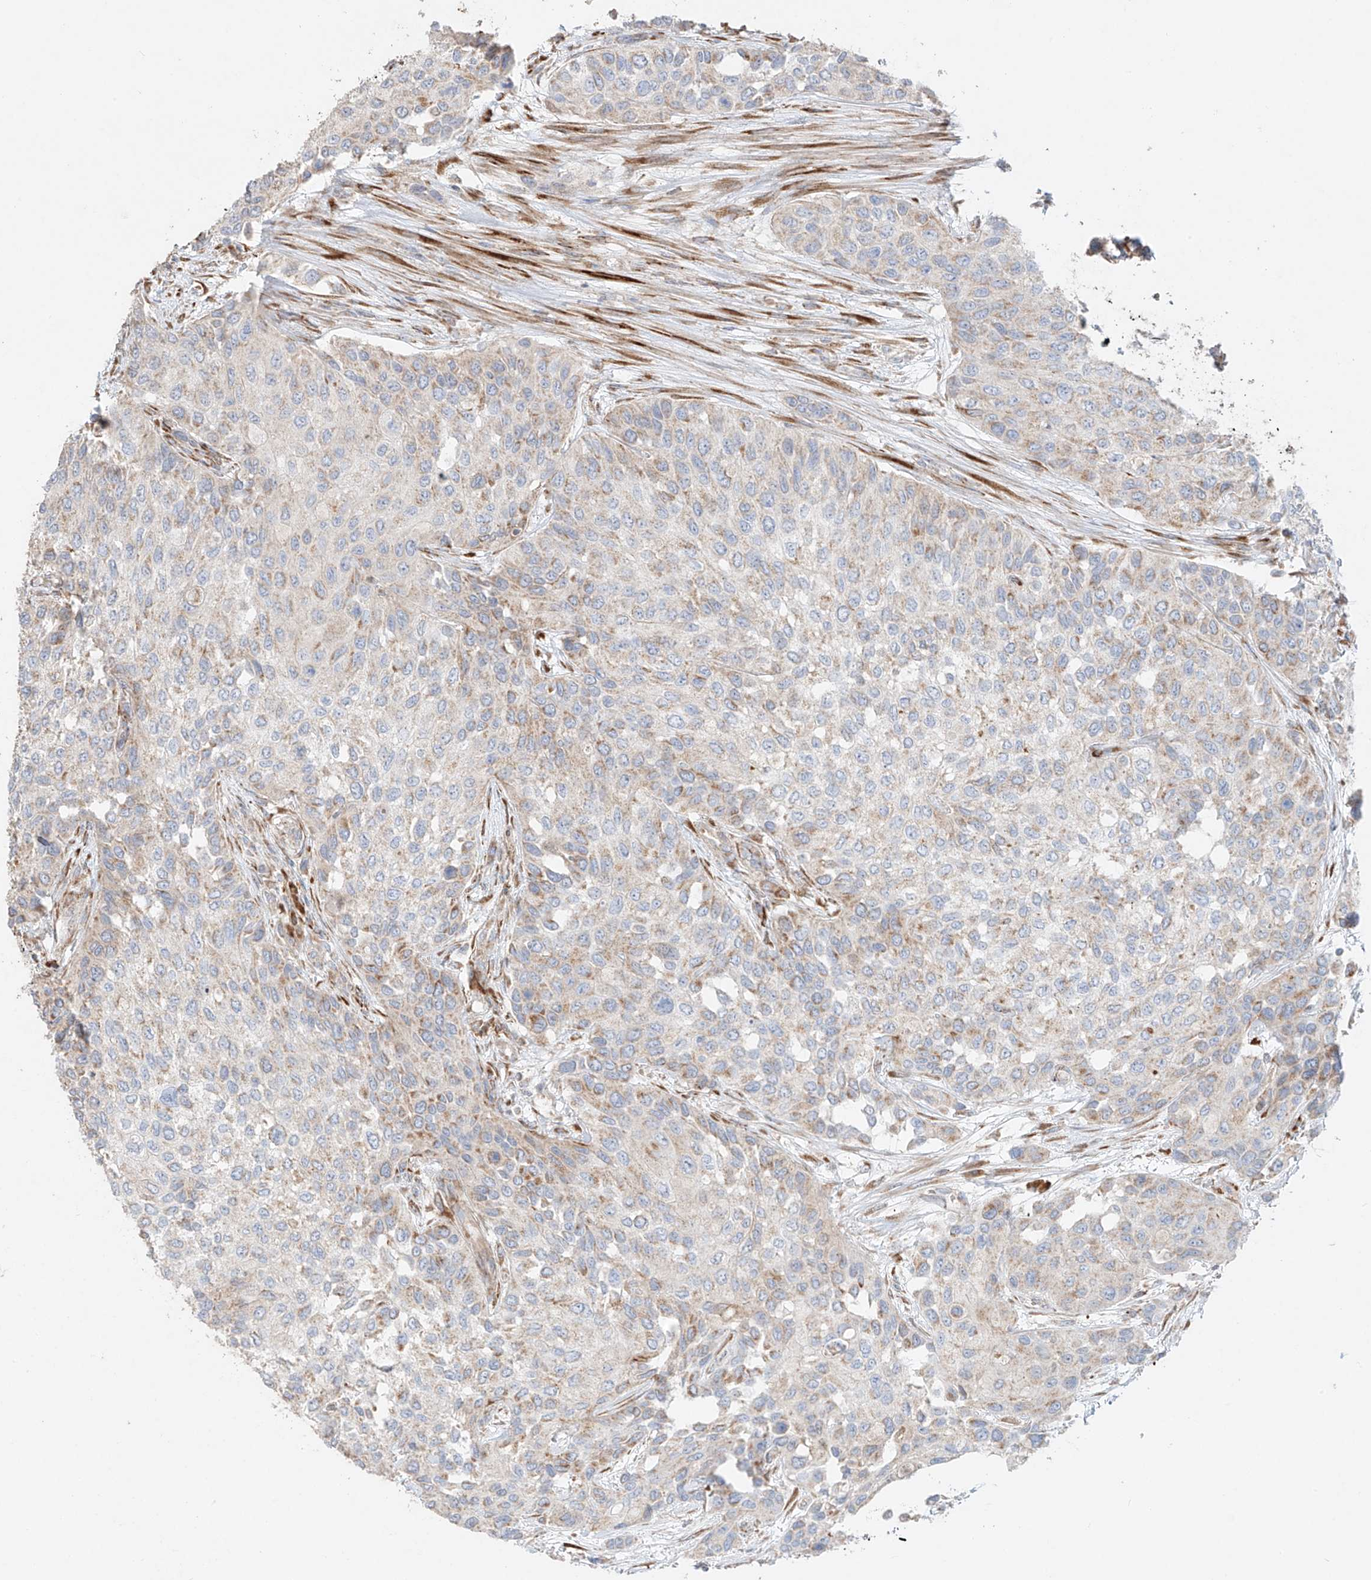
{"staining": {"intensity": "weak", "quantity": "25%-75%", "location": "cytoplasmic/membranous"}, "tissue": "urothelial cancer", "cell_type": "Tumor cells", "image_type": "cancer", "snomed": [{"axis": "morphology", "description": "Normal tissue, NOS"}, {"axis": "morphology", "description": "Urothelial carcinoma, High grade"}, {"axis": "topography", "description": "Vascular tissue"}, {"axis": "topography", "description": "Urinary bladder"}], "caption": "Immunohistochemistry of urothelial cancer displays low levels of weak cytoplasmic/membranous expression in about 25%-75% of tumor cells. The staining was performed using DAB, with brown indicating positive protein expression. Nuclei are stained blue with hematoxylin.", "gene": "COLGALT2", "patient": {"sex": "female", "age": 56}}